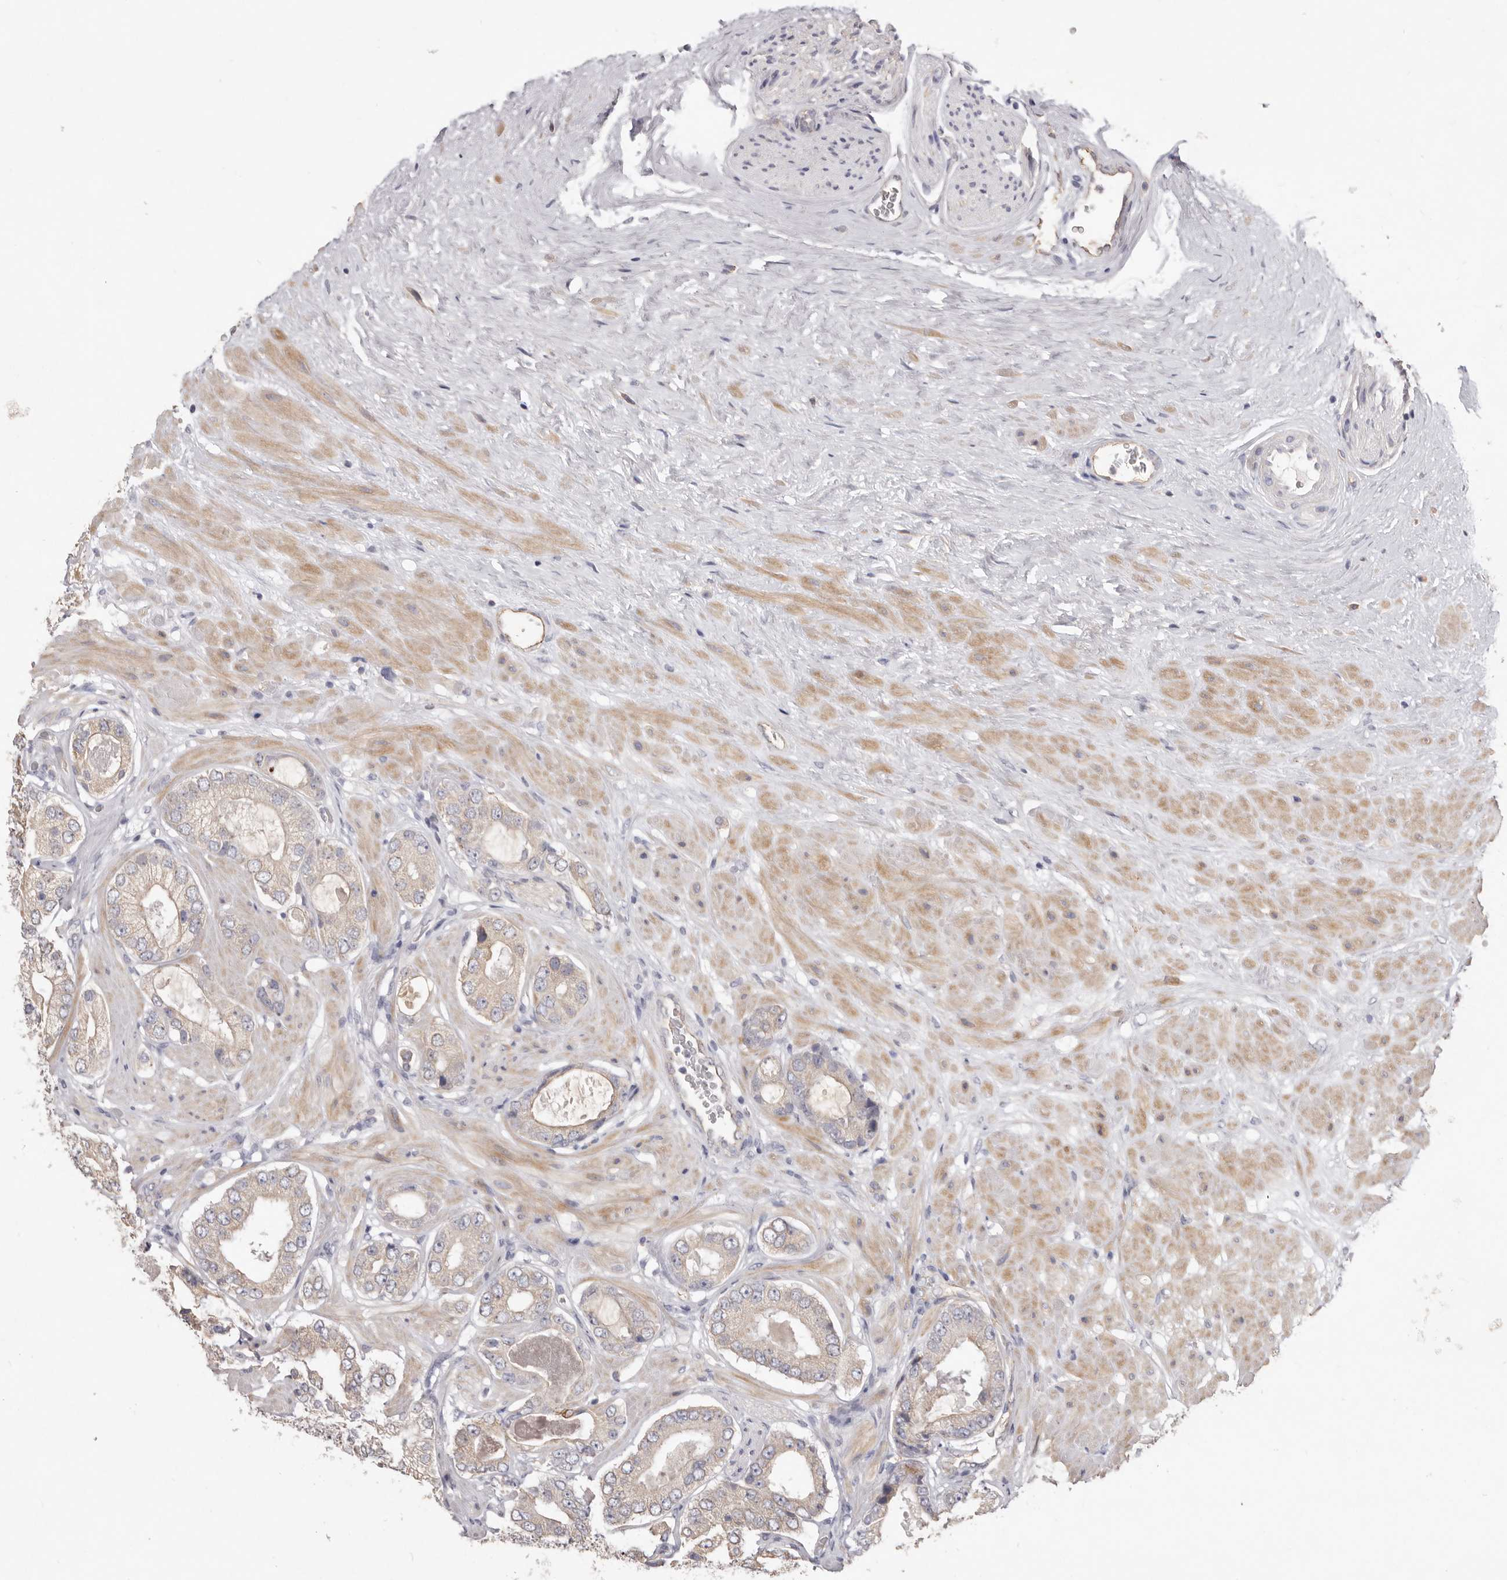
{"staining": {"intensity": "negative", "quantity": "none", "location": "none"}, "tissue": "prostate cancer", "cell_type": "Tumor cells", "image_type": "cancer", "snomed": [{"axis": "morphology", "description": "Adenocarcinoma, High grade"}, {"axis": "topography", "description": "Prostate"}], "caption": "The IHC micrograph has no significant staining in tumor cells of prostate cancer (high-grade adenocarcinoma) tissue. The staining was performed using DAB to visualize the protein expression in brown, while the nuclei were stained in blue with hematoxylin (Magnification: 20x).", "gene": "ZYG11B", "patient": {"sex": "male", "age": 59}}